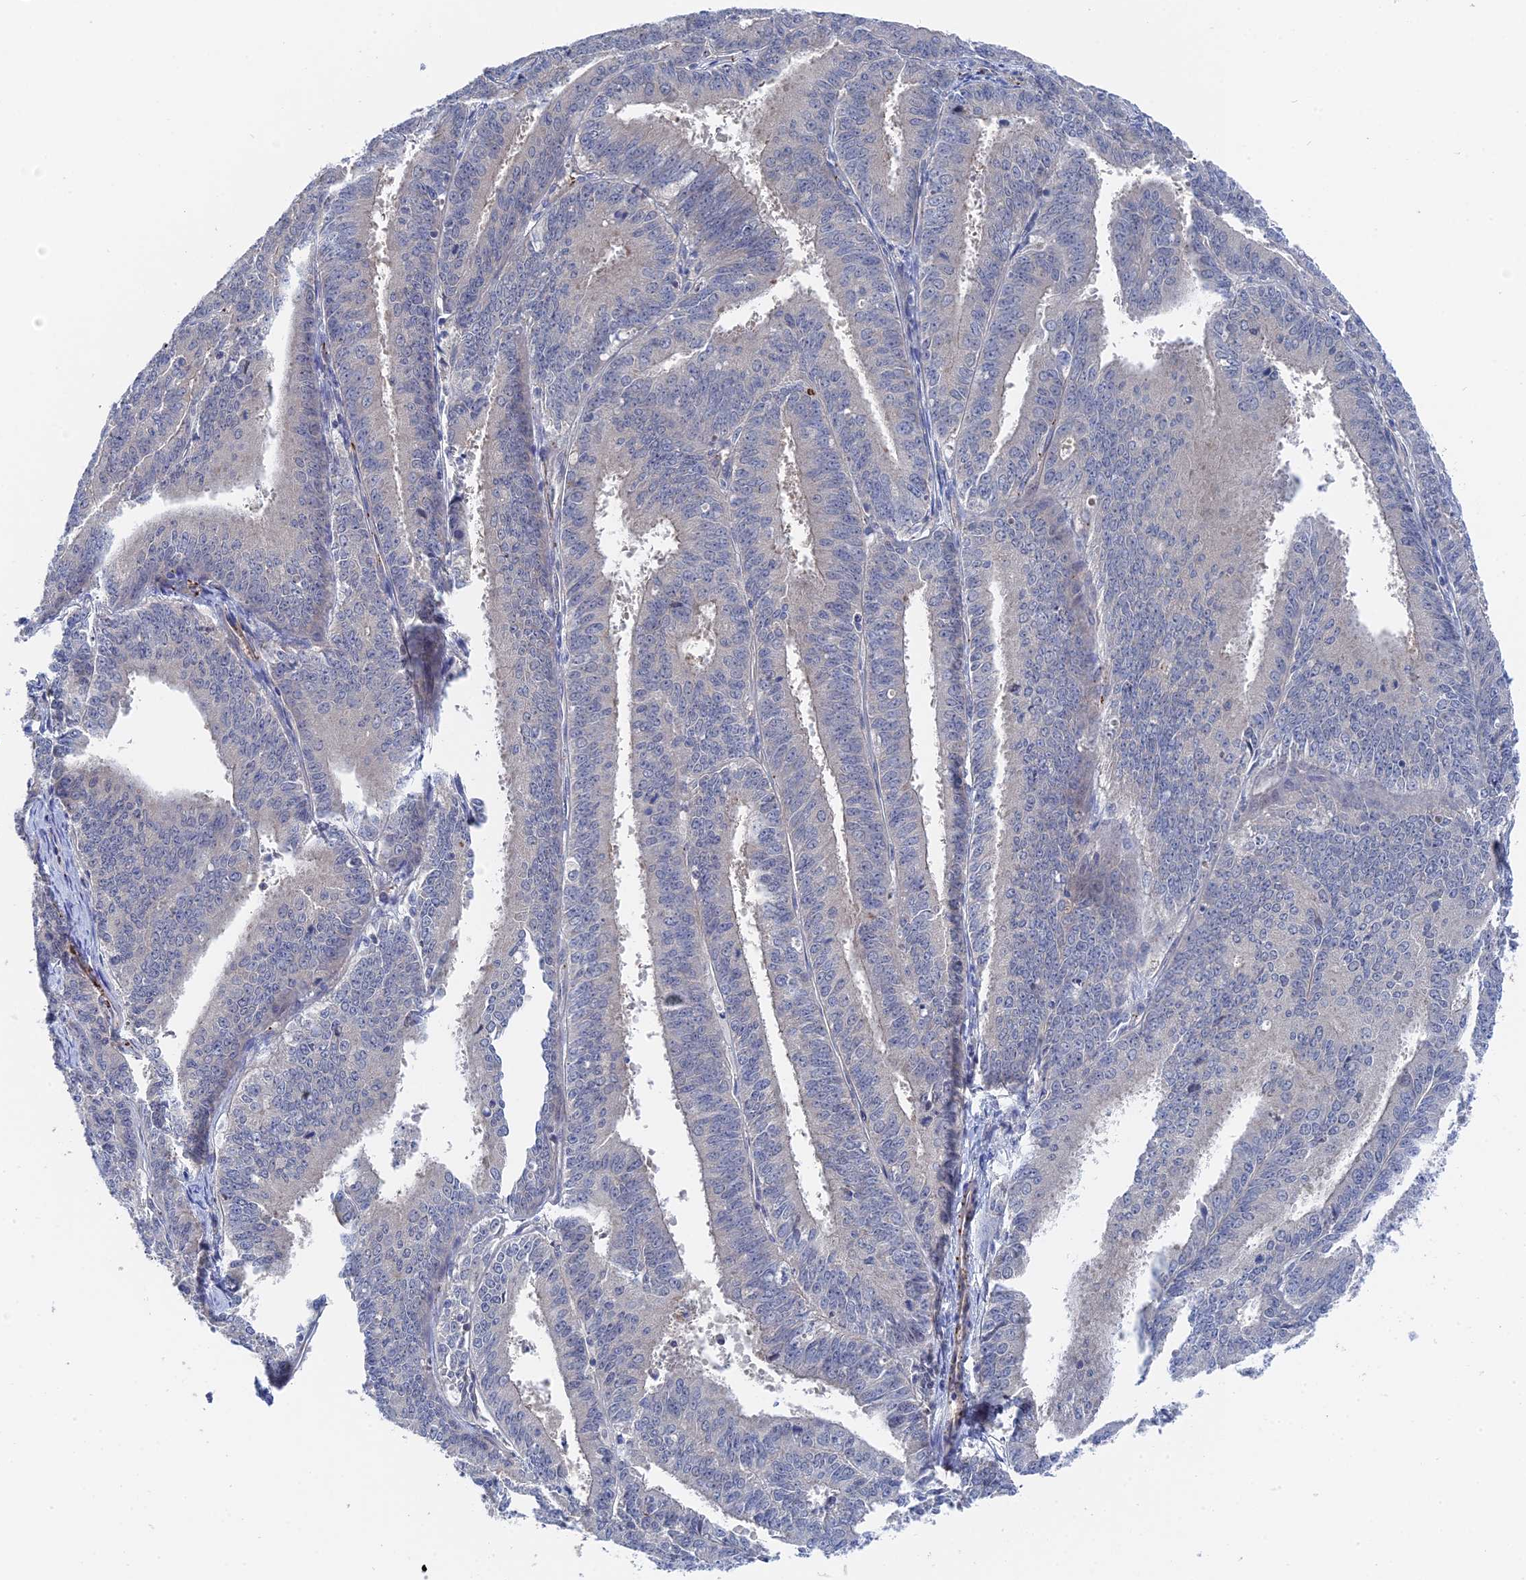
{"staining": {"intensity": "negative", "quantity": "none", "location": "none"}, "tissue": "endometrial cancer", "cell_type": "Tumor cells", "image_type": "cancer", "snomed": [{"axis": "morphology", "description": "Adenocarcinoma, NOS"}, {"axis": "topography", "description": "Endometrium"}], "caption": "A micrograph of endometrial cancer stained for a protein reveals no brown staining in tumor cells.", "gene": "MTHFSD", "patient": {"sex": "female", "age": 73}}